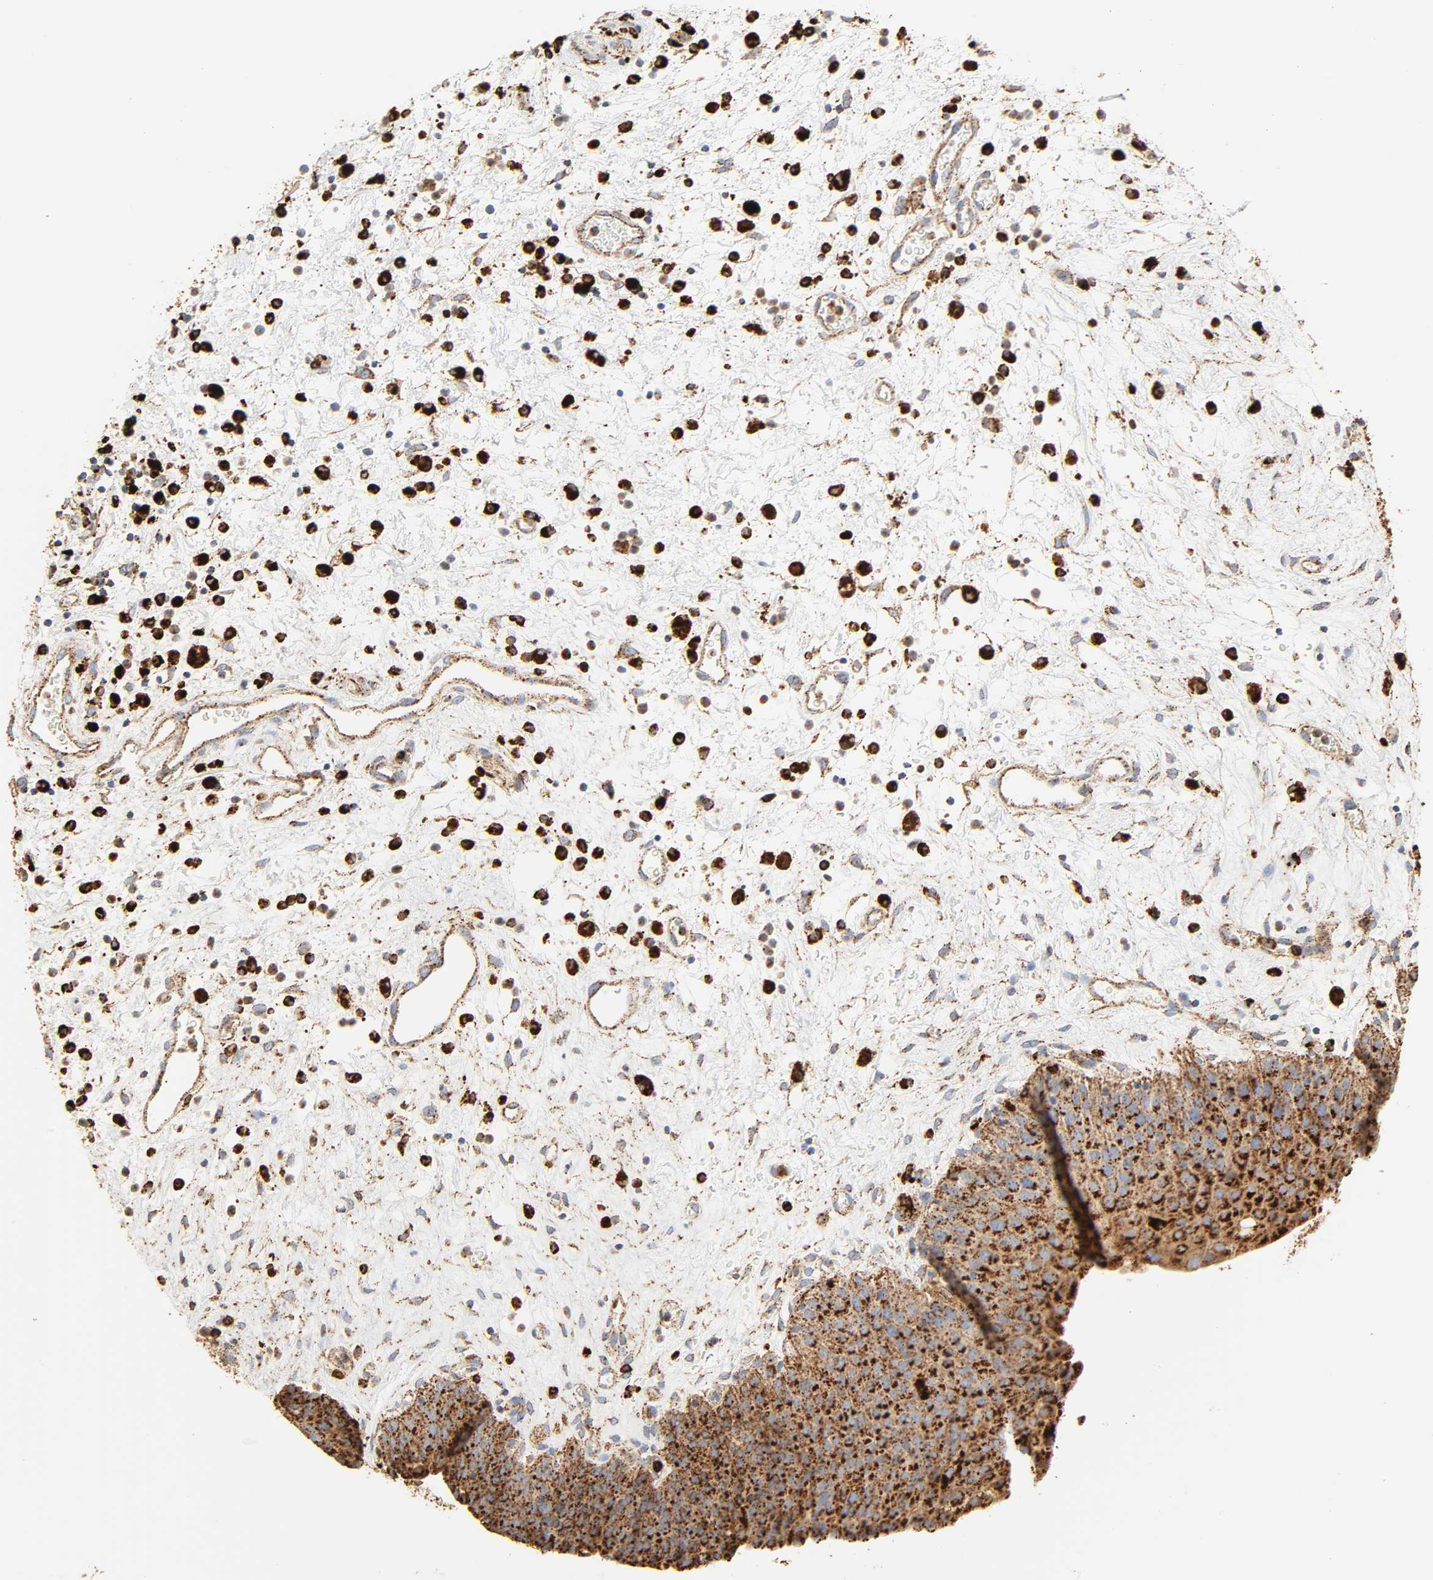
{"staining": {"intensity": "strong", "quantity": ">75%", "location": "cytoplasmic/membranous"}, "tissue": "urinary bladder", "cell_type": "Urothelial cells", "image_type": "normal", "snomed": [{"axis": "morphology", "description": "Normal tissue, NOS"}, {"axis": "morphology", "description": "Dysplasia, NOS"}, {"axis": "topography", "description": "Urinary bladder"}], "caption": "Approximately >75% of urothelial cells in benign human urinary bladder show strong cytoplasmic/membranous protein staining as visualized by brown immunohistochemical staining.", "gene": "PSAP", "patient": {"sex": "male", "age": 35}}